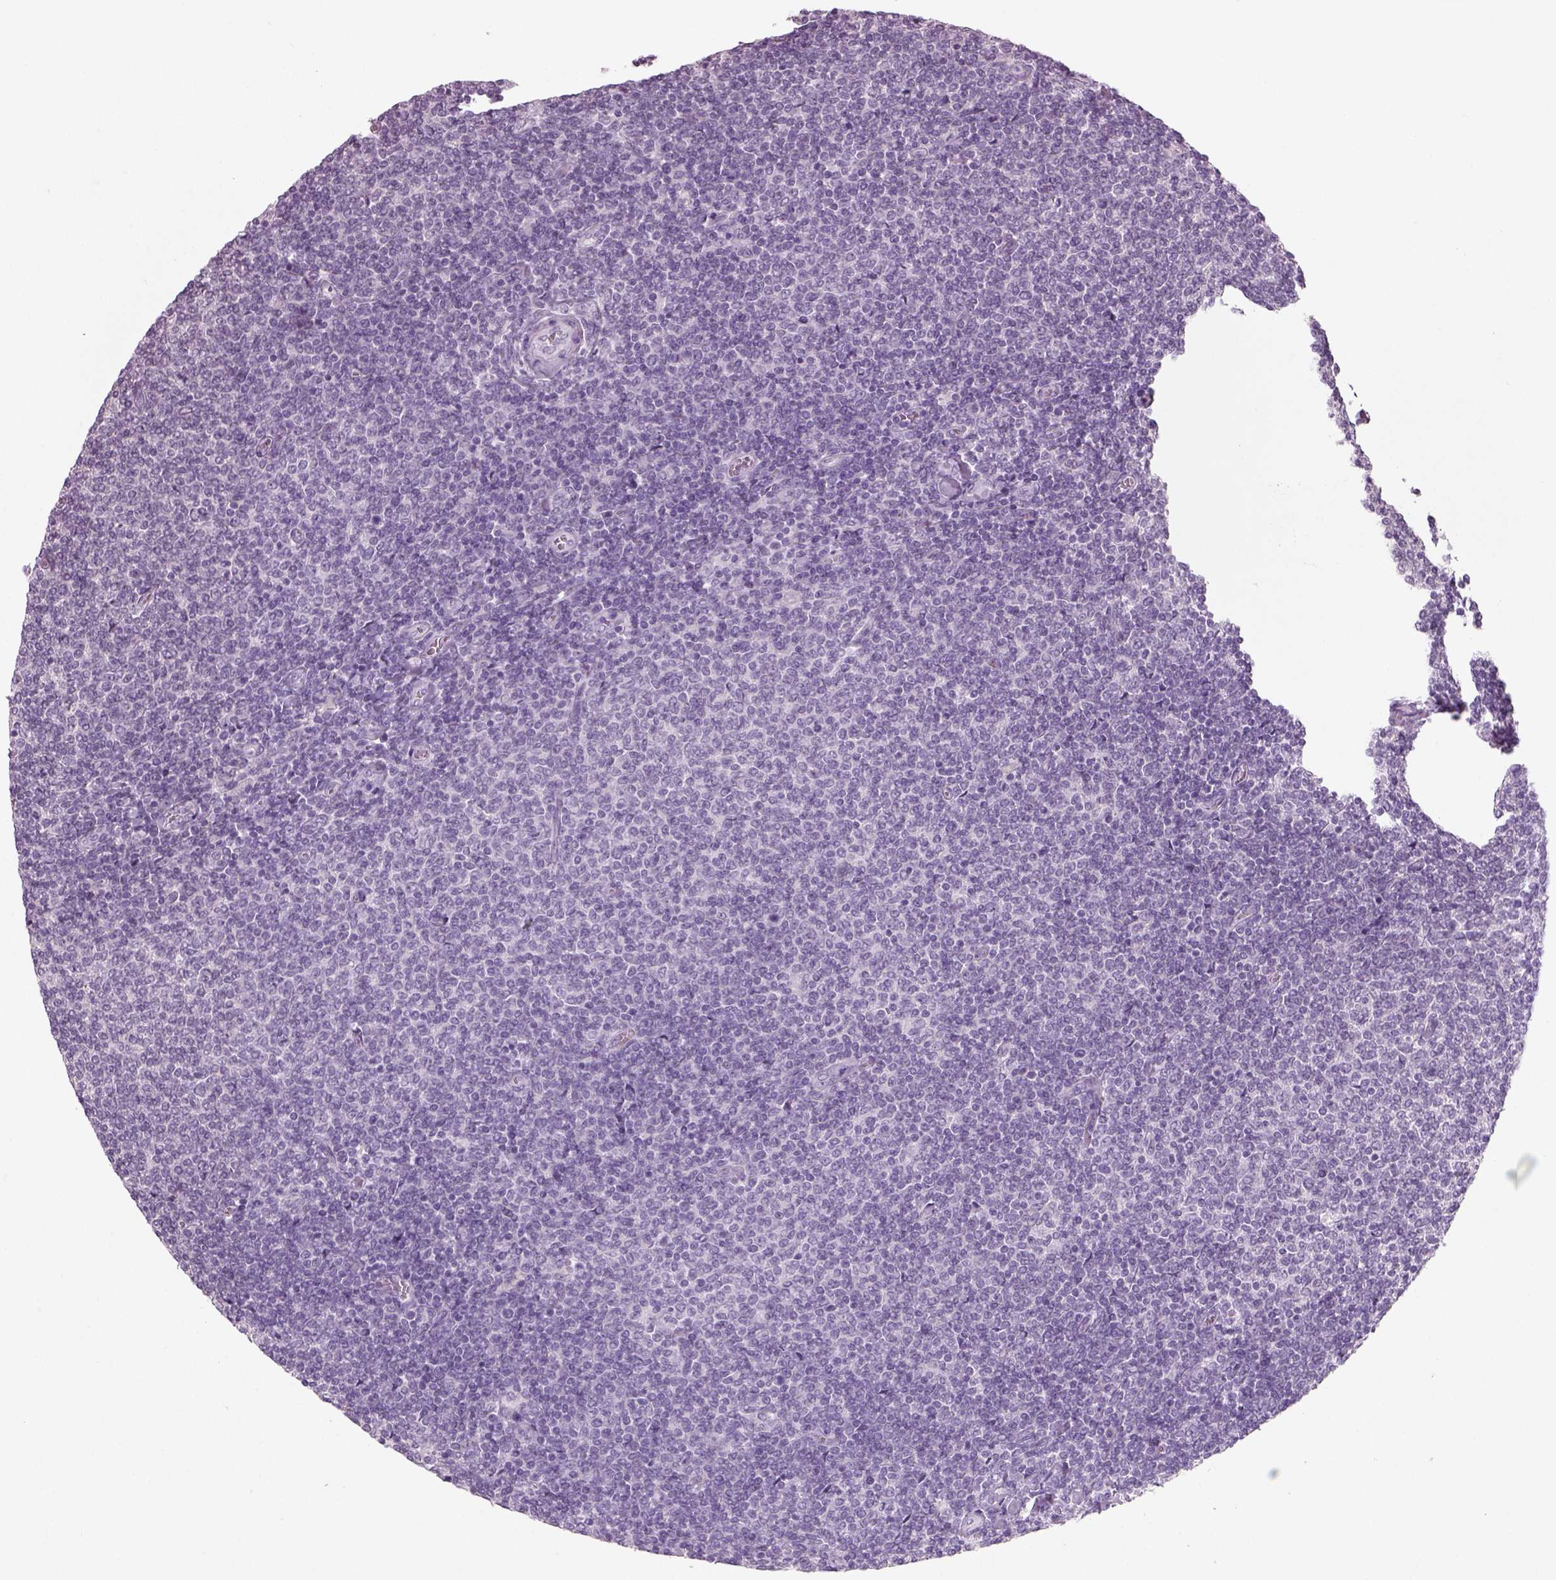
{"staining": {"intensity": "negative", "quantity": "none", "location": "none"}, "tissue": "lymphoma", "cell_type": "Tumor cells", "image_type": "cancer", "snomed": [{"axis": "morphology", "description": "Malignant lymphoma, non-Hodgkin's type, Low grade"}, {"axis": "topography", "description": "Lymph node"}], "caption": "Protein analysis of malignant lymphoma, non-Hodgkin's type (low-grade) displays no significant positivity in tumor cells.", "gene": "SLC6A2", "patient": {"sex": "male", "age": 52}}